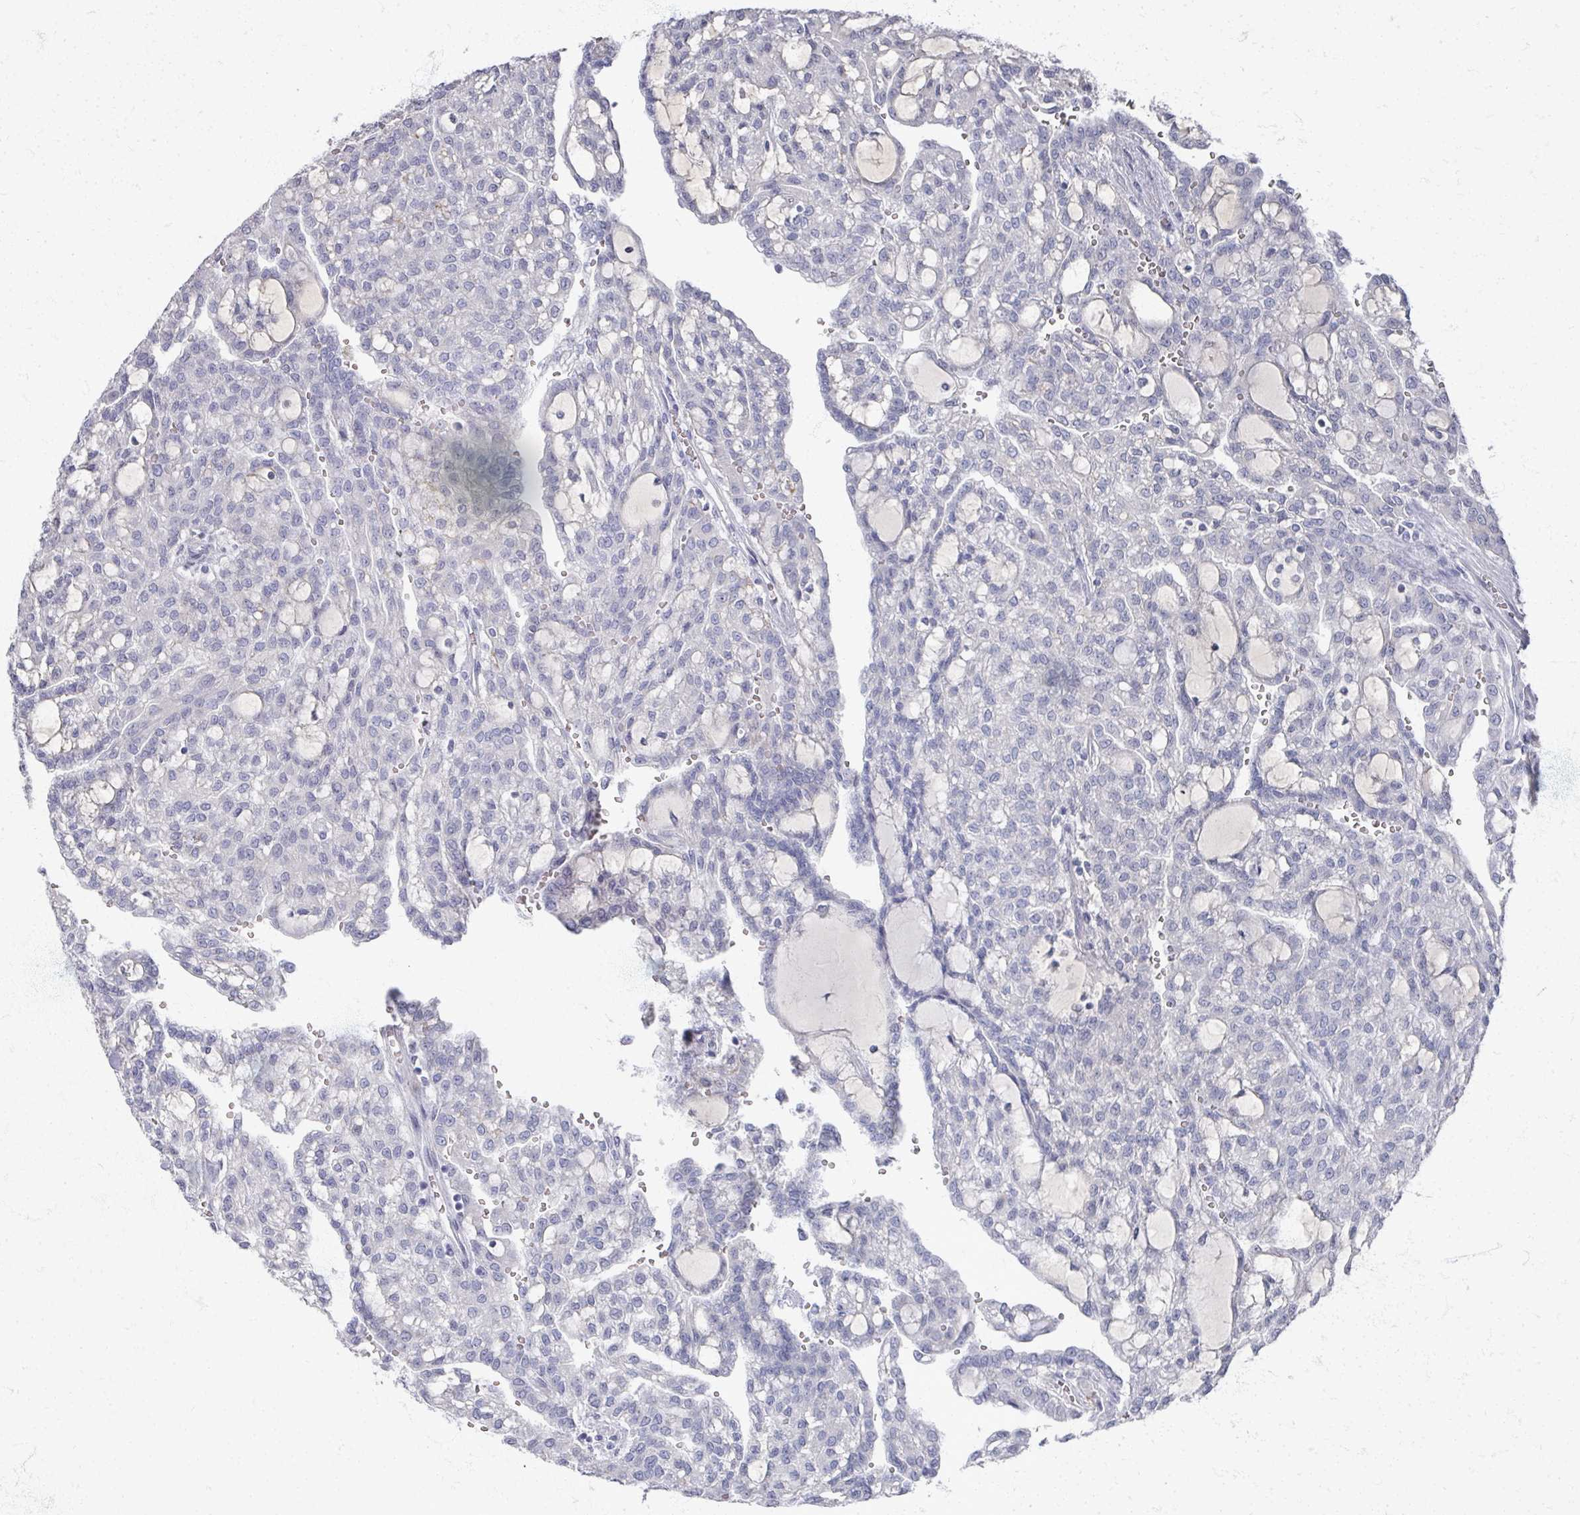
{"staining": {"intensity": "negative", "quantity": "none", "location": "none"}, "tissue": "renal cancer", "cell_type": "Tumor cells", "image_type": "cancer", "snomed": [{"axis": "morphology", "description": "Adenocarcinoma, NOS"}, {"axis": "topography", "description": "Kidney"}], "caption": "A photomicrograph of human adenocarcinoma (renal) is negative for staining in tumor cells.", "gene": "TTYH3", "patient": {"sex": "male", "age": 63}}